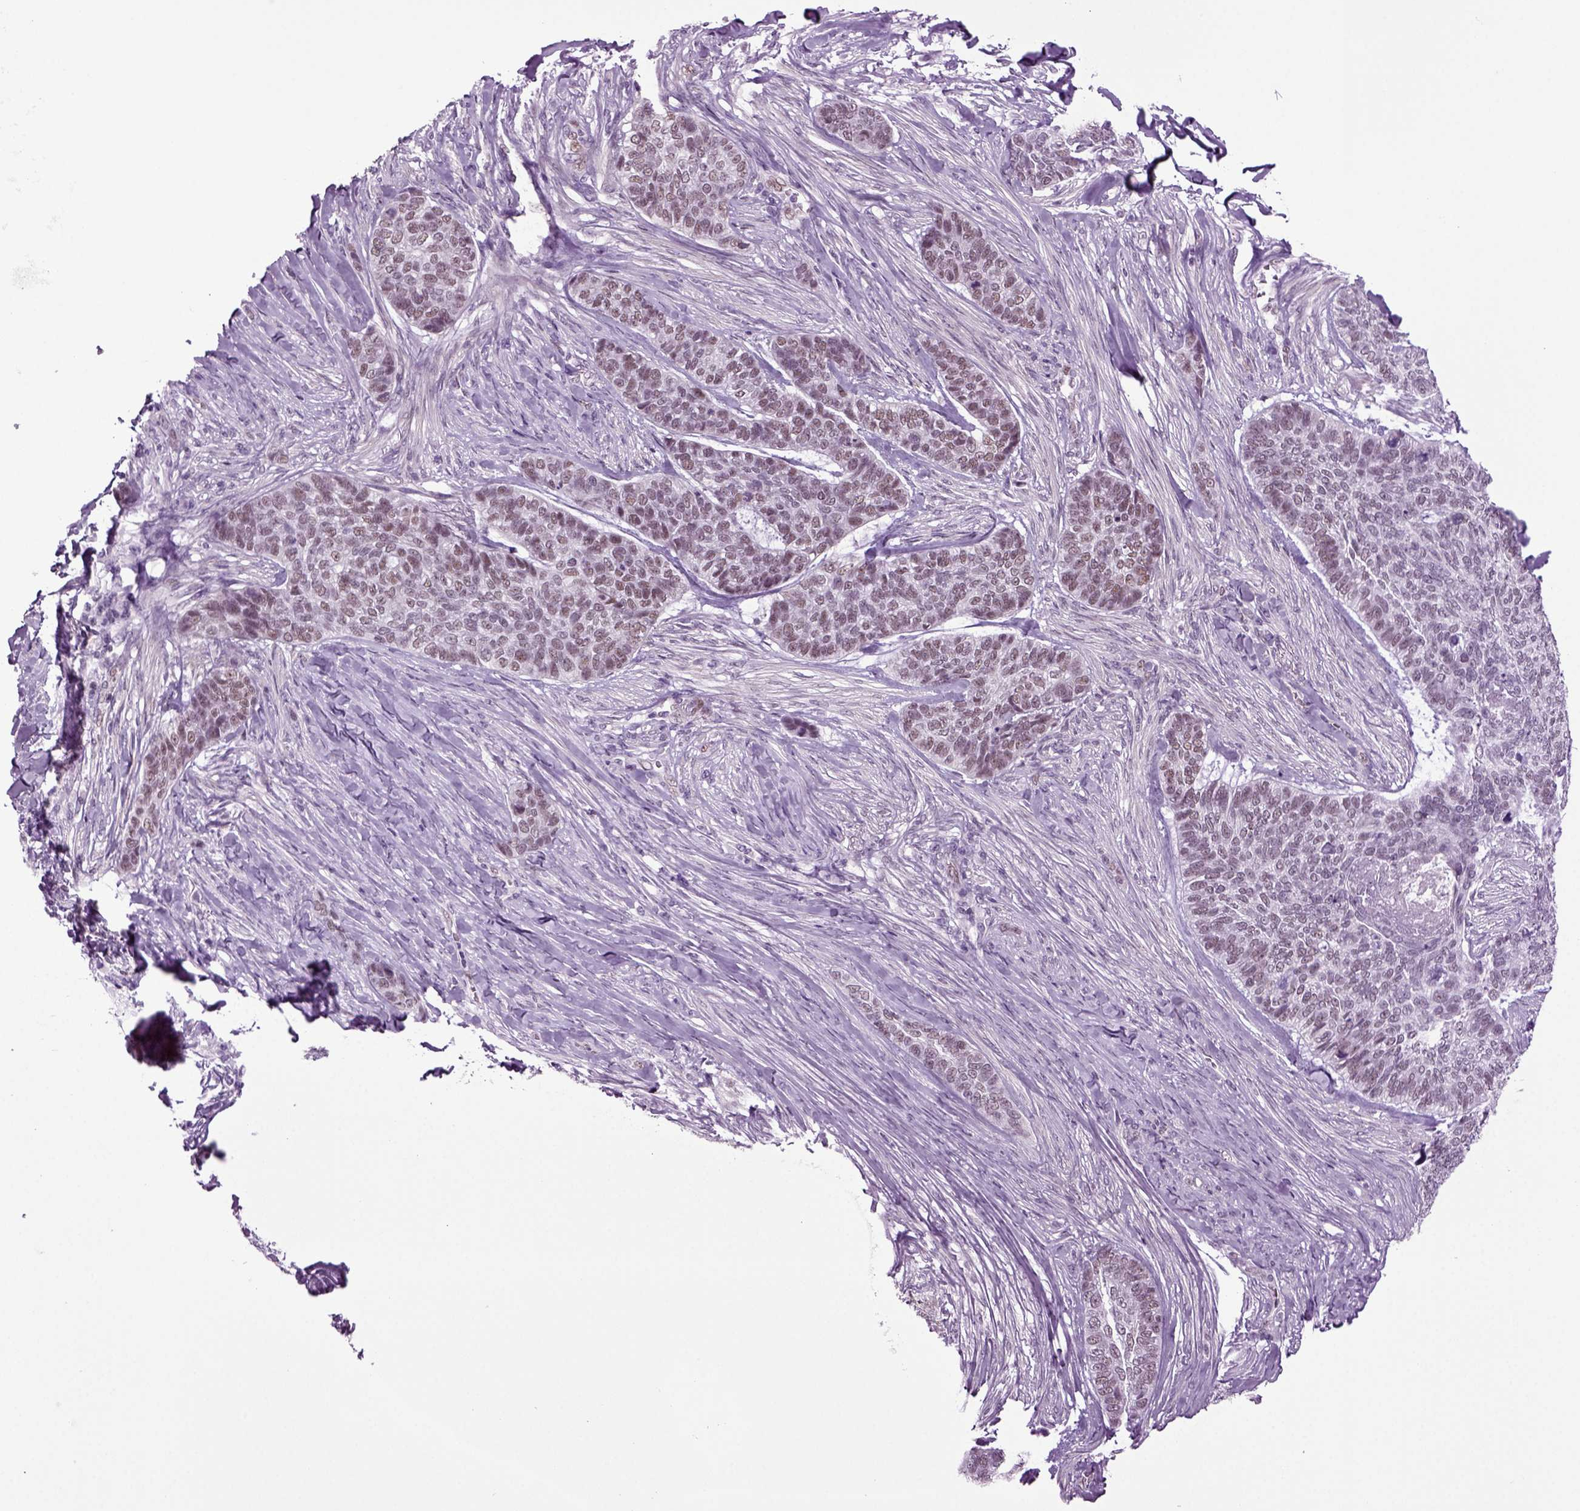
{"staining": {"intensity": "moderate", "quantity": "25%-75%", "location": "nuclear"}, "tissue": "skin cancer", "cell_type": "Tumor cells", "image_type": "cancer", "snomed": [{"axis": "morphology", "description": "Basal cell carcinoma"}, {"axis": "topography", "description": "Skin"}], "caption": "Tumor cells reveal medium levels of moderate nuclear expression in about 25%-75% of cells in human skin cancer.", "gene": "RFX3", "patient": {"sex": "female", "age": 69}}